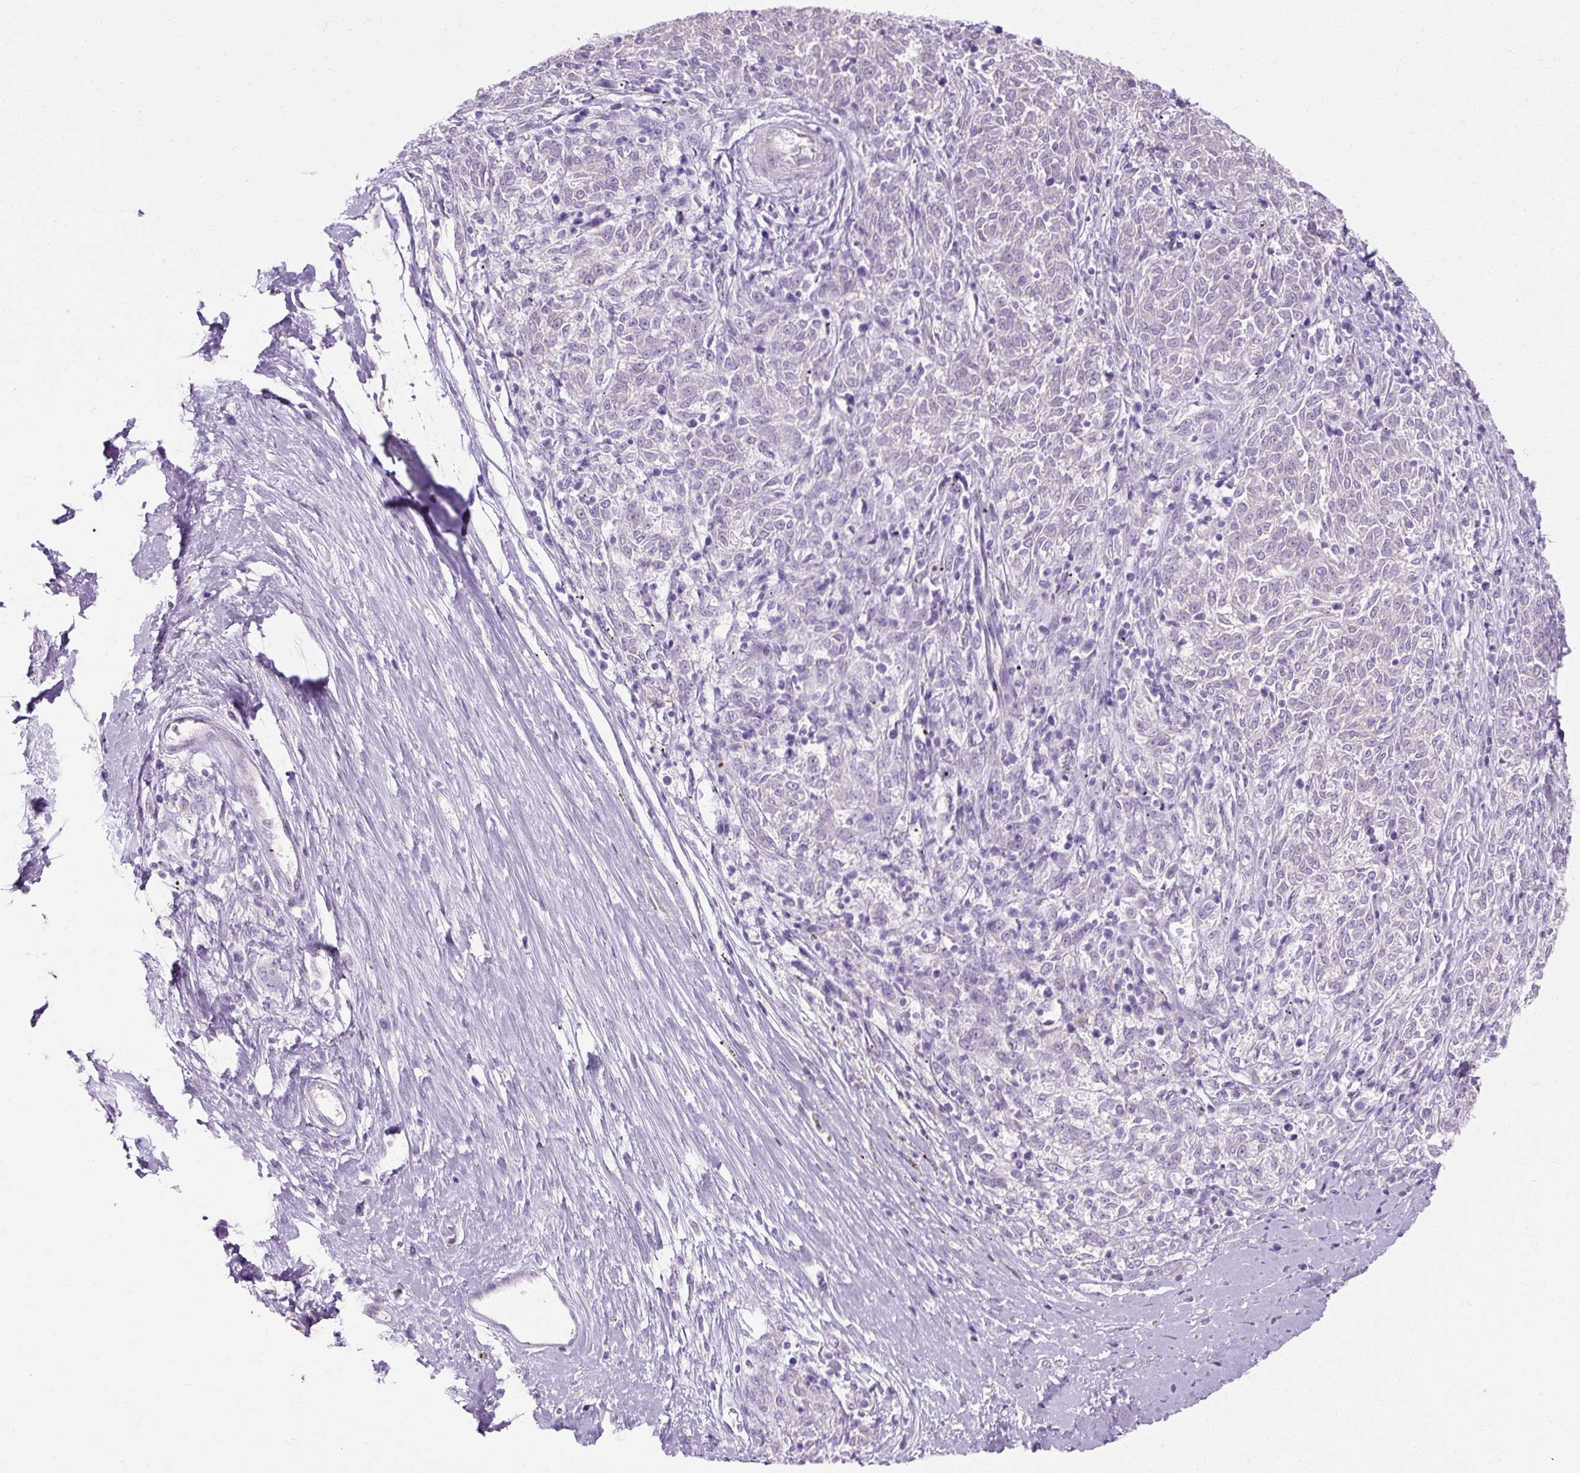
{"staining": {"intensity": "negative", "quantity": "none", "location": "none"}, "tissue": "melanoma", "cell_type": "Tumor cells", "image_type": "cancer", "snomed": [{"axis": "morphology", "description": "Malignant melanoma, NOS"}, {"axis": "topography", "description": "Skin"}], "caption": "IHC of human melanoma shows no staining in tumor cells.", "gene": "HSD11B1", "patient": {"sex": "female", "age": 72}}